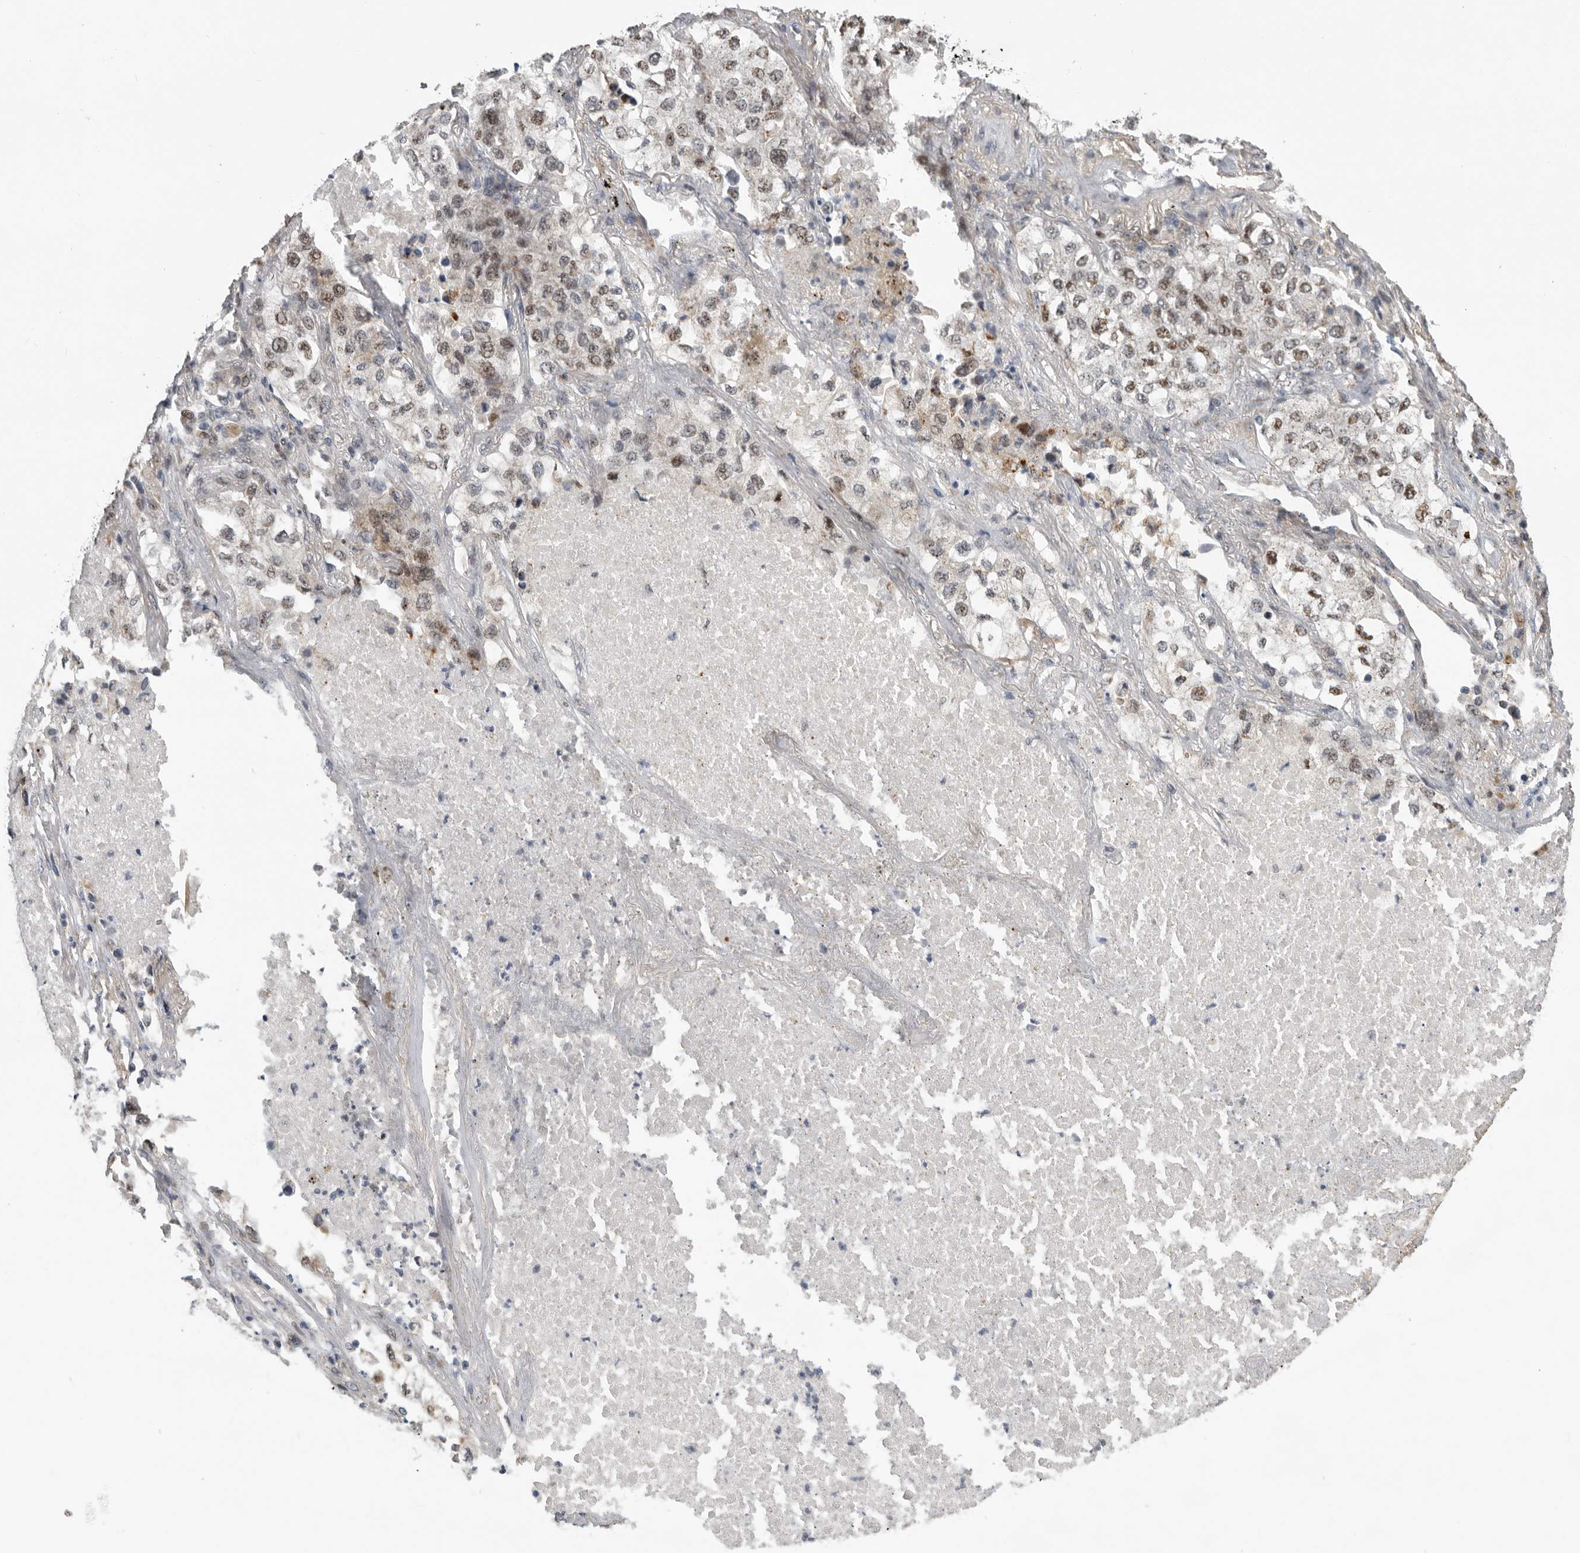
{"staining": {"intensity": "moderate", "quantity": "<25%", "location": "nuclear"}, "tissue": "lung cancer", "cell_type": "Tumor cells", "image_type": "cancer", "snomed": [{"axis": "morphology", "description": "Adenocarcinoma, NOS"}, {"axis": "topography", "description": "Lung"}], "caption": "Protein expression analysis of human lung cancer (adenocarcinoma) reveals moderate nuclear staining in approximately <25% of tumor cells. Immunohistochemistry stains the protein in brown and the nuclei are stained blue.", "gene": "PCMTD1", "patient": {"sex": "male", "age": 63}}